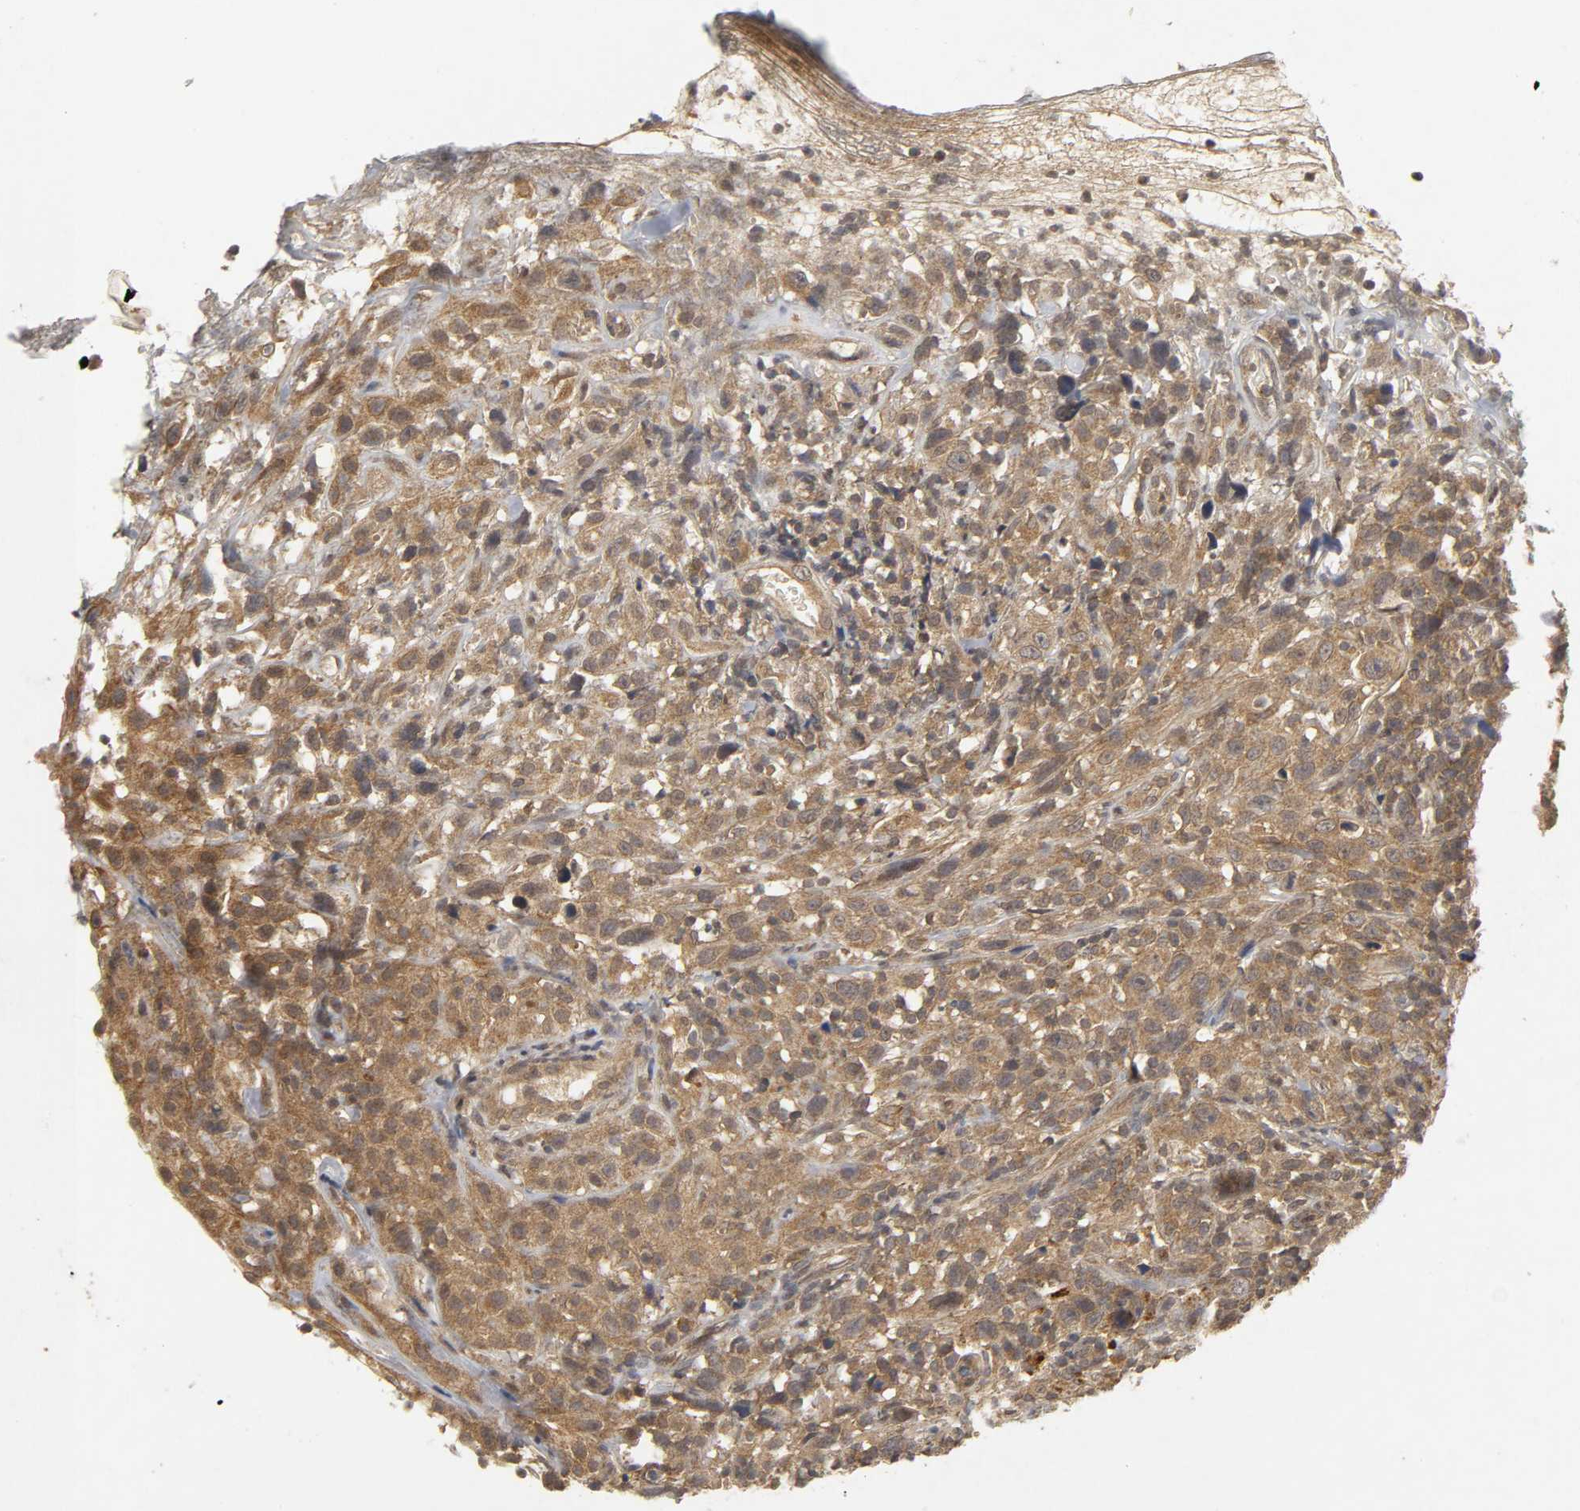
{"staining": {"intensity": "moderate", "quantity": ">75%", "location": "cytoplasmic/membranous"}, "tissue": "thyroid cancer", "cell_type": "Tumor cells", "image_type": "cancer", "snomed": [{"axis": "morphology", "description": "Carcinoma, NOS"}, {"axis": "topography", "description": "Thyroid gland"}], "caption": "DAB (3,3'-diaminobenzidine) immunohistochemical staining of thyroid carcinoma reveals moderate cytoplasmic/membranous protein staining in approximately >75% of tumor cells. The staining was performed using DAB (3,3'-diaminobenzidine), with brown indicating positive protein expression. Nuclei are stained blue with hematoxylin.", "gene": "TRAF6", "patient": {"sex": "female", "age": 77}}